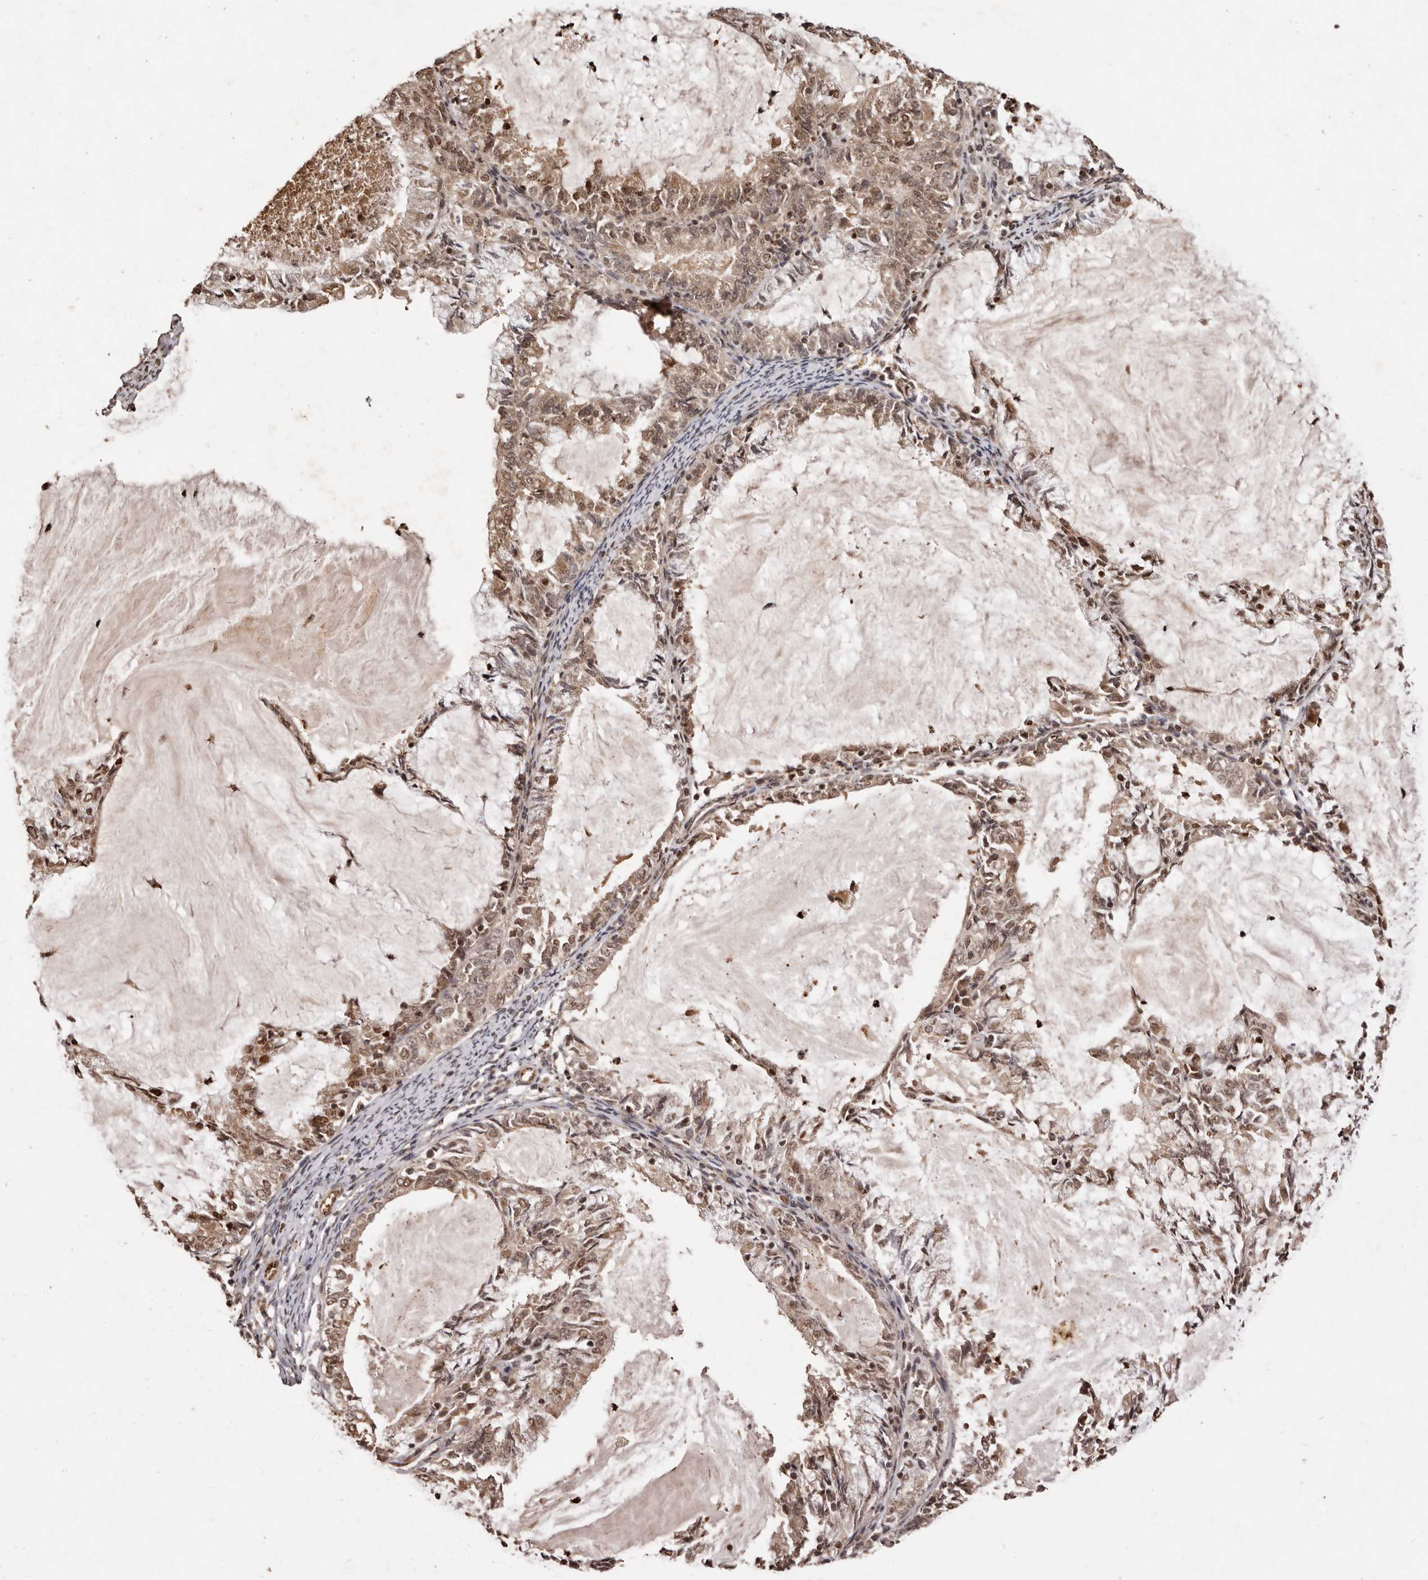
{"staining": {"intensity": "moderate", "quantity": ">75%", "location": "cytoplasmic/membranous,nuclear"}, "tissue": "endometrial cancer", "cell_type": "Tumor cells", "image_type": "cancer", "snomed": [{"axis": "morphology", "description": "Adenocarcinoma, NOS"}, {"axis": "topography", "description": "Endometrium"}], "caption": "Human endometrial cancer (adenocarcinoma) stained with a brown dye displays moderate cytoplasmic/membranous and nuclear positive expression in about >75% of tumor cells.", "gene": "NOTCH1", "patient": {"sex": "female", "age": 57}}